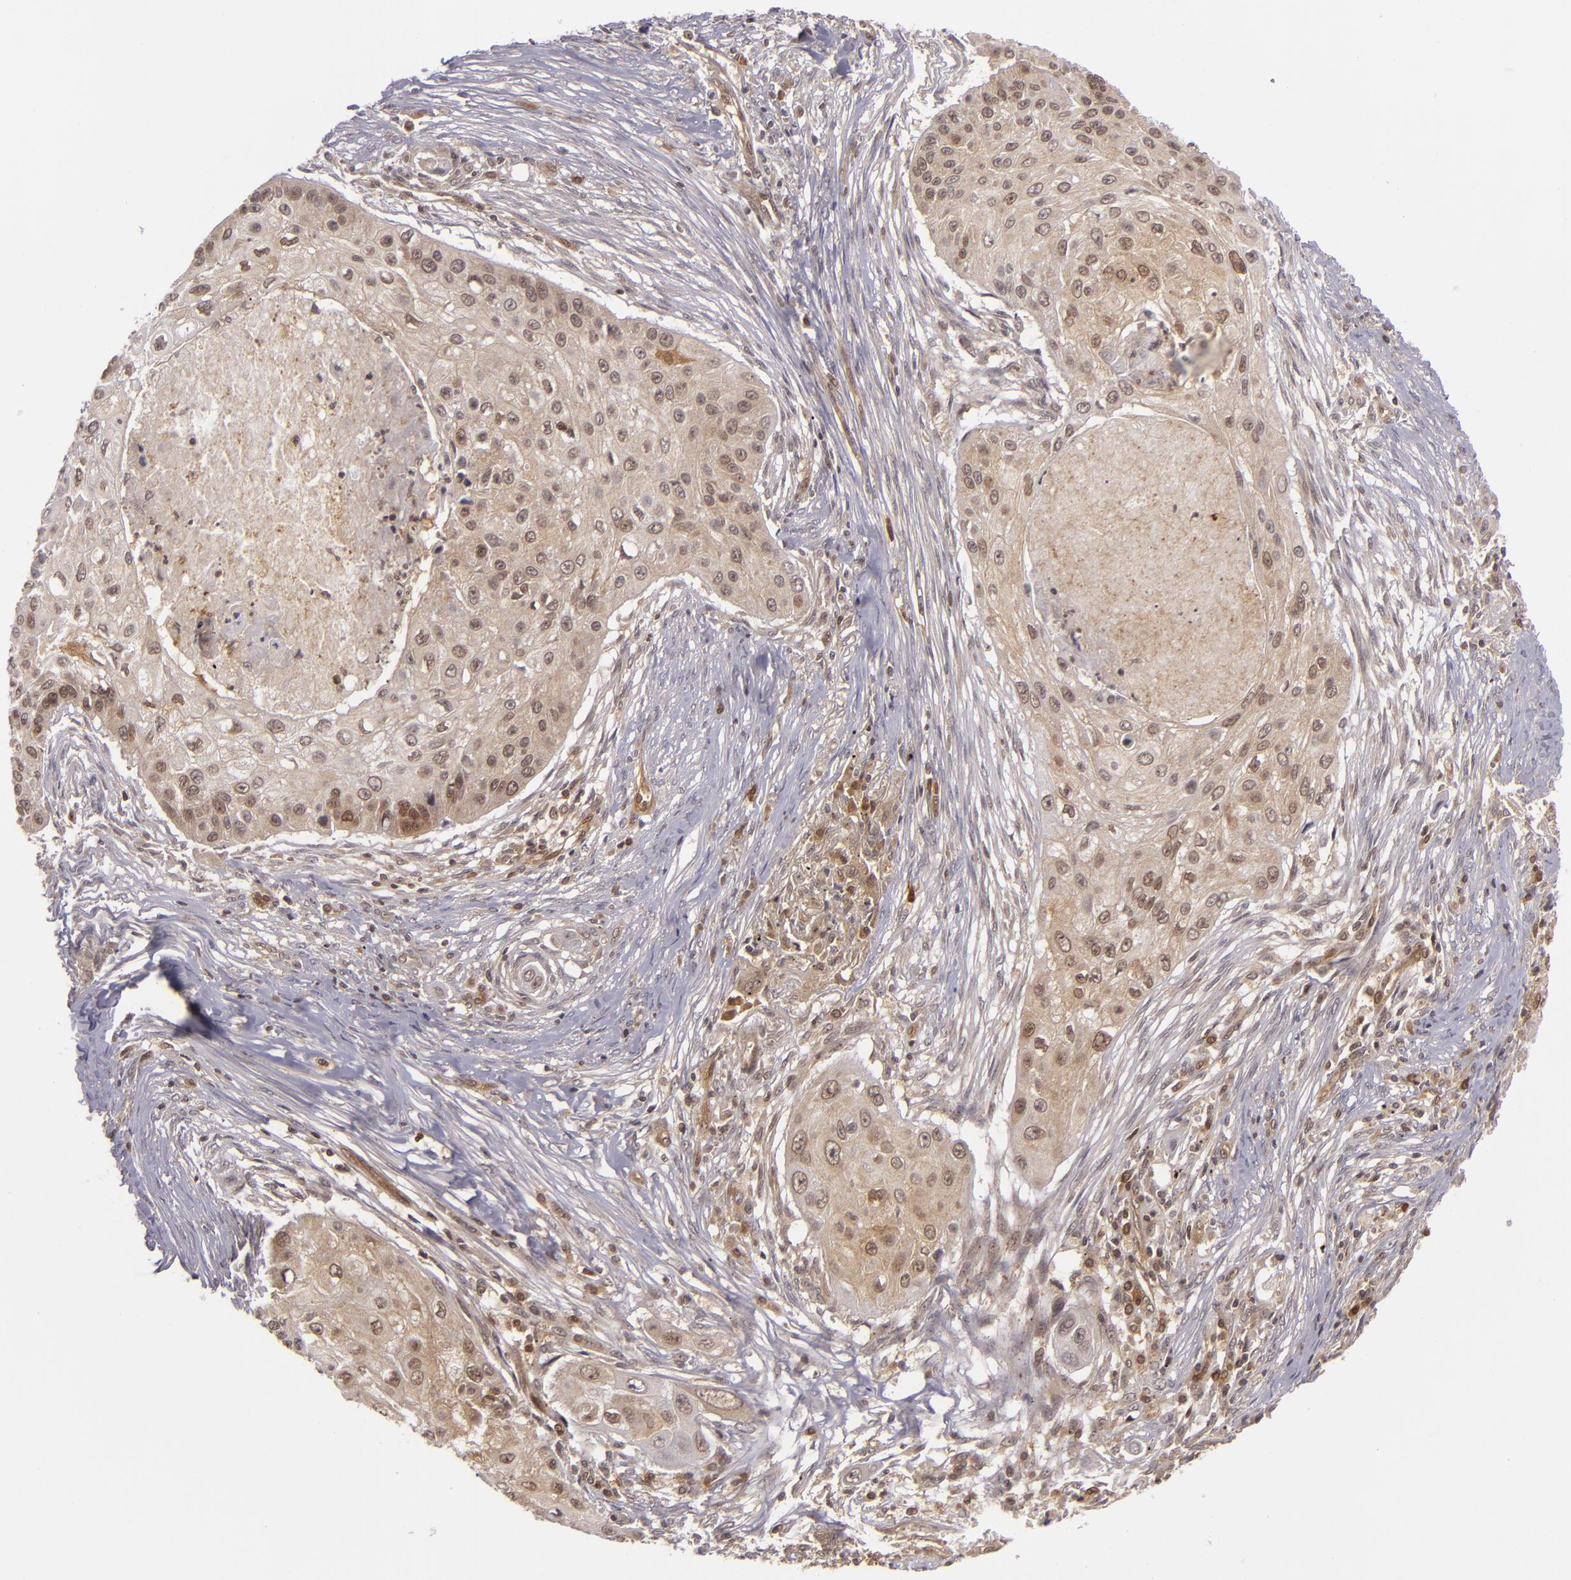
{"staining": {"intensity": "moderate", "quantity": ">75%", "location": "cytoplasmic/membranous"}, "tissue": "lung cancer", "cell_type": "Tumor cells", "image_type": "cancer", "snomed": [{"axis": "morphology", "description": "Squamous cell carcinoma, NOS"}, {"axis": "topography", "description": "Lung"}], "caption": "Lung cancer stained with a brown dye displays moderate cytoplasmic/membranous positive staining in about >75% of tumor cells.", "gene": "ZBTB33", "patient": {"sex": "male", "age": 71}}